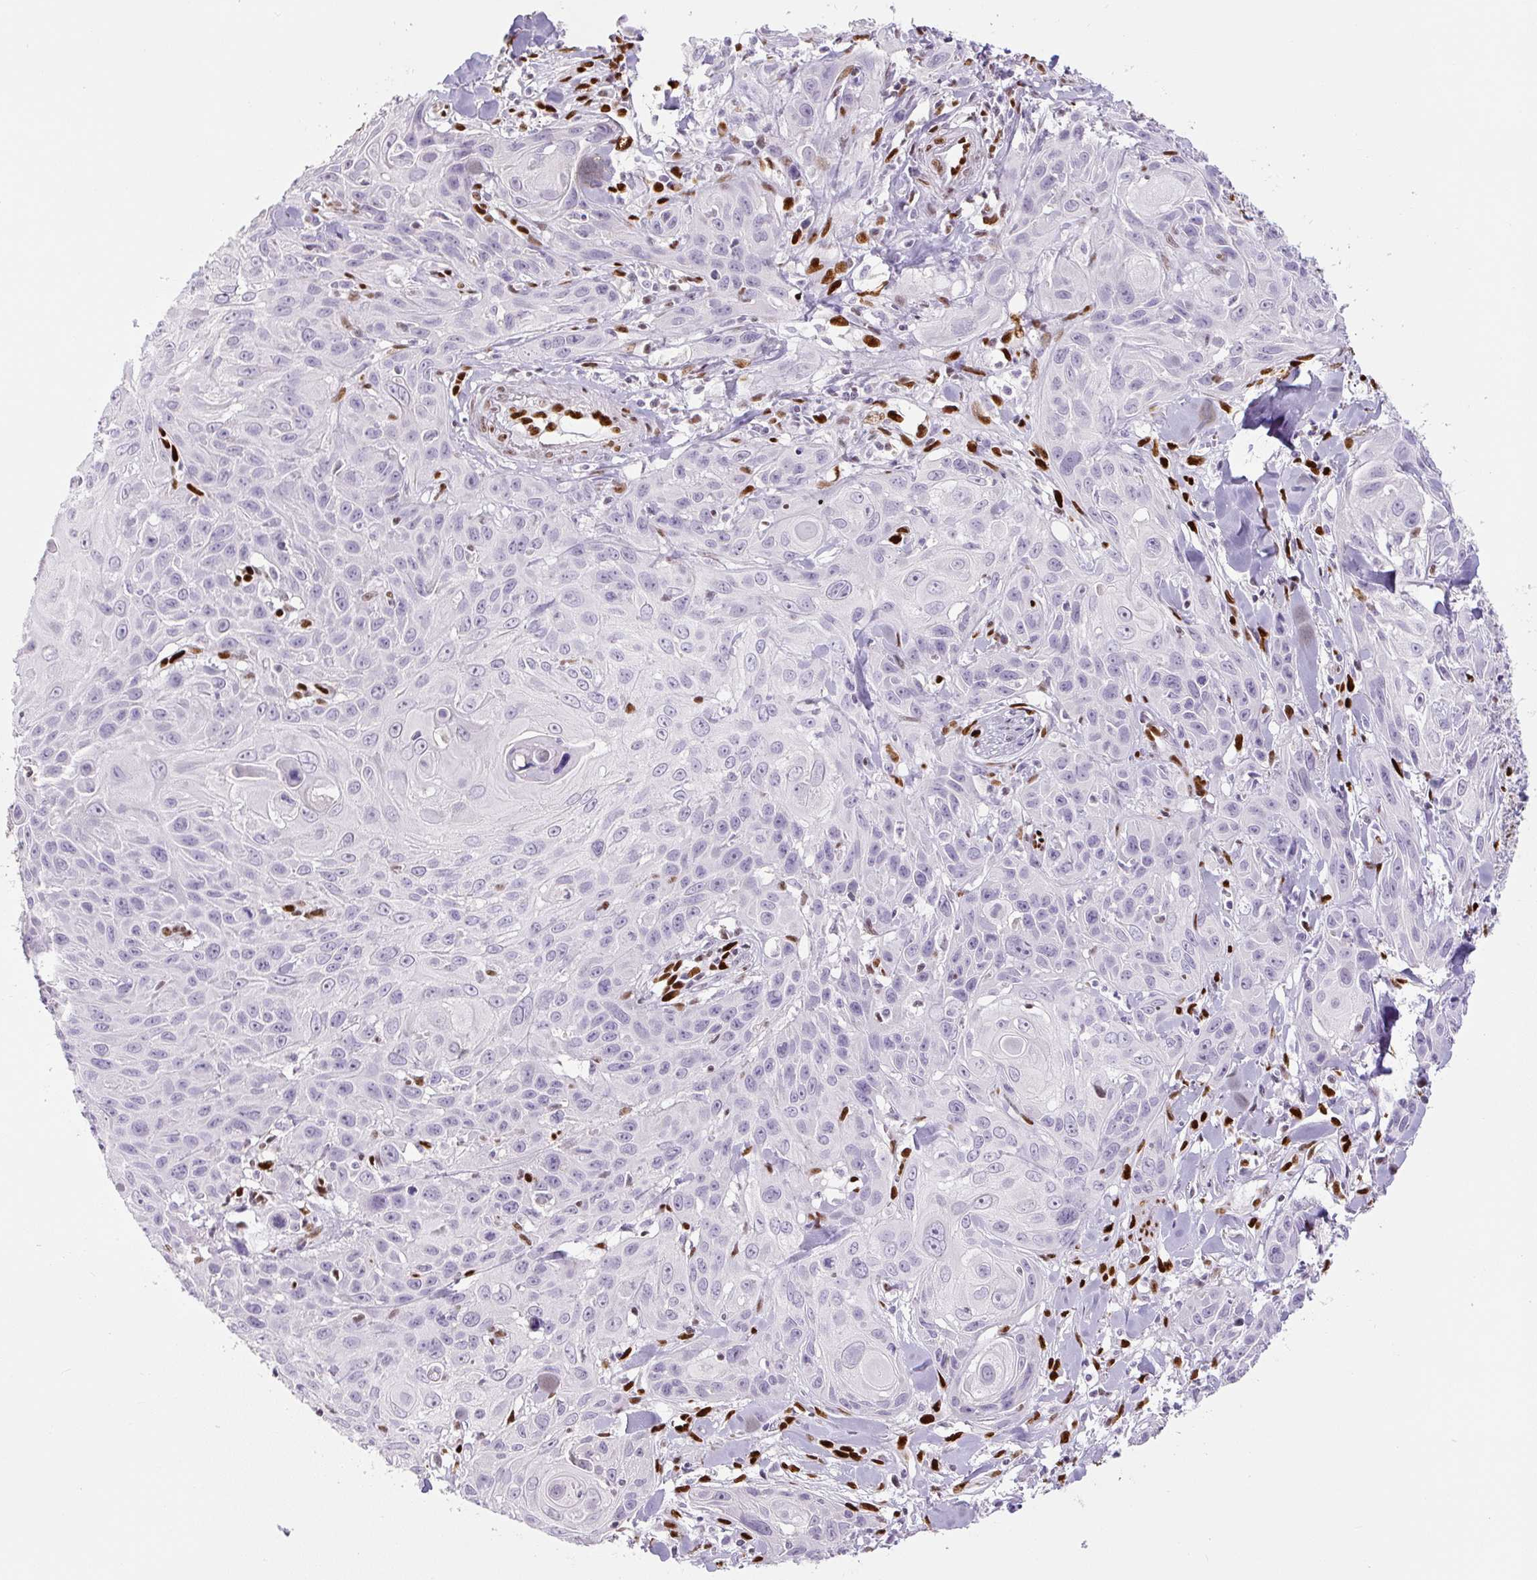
{"staining": {"intensity": "negative", "quantity": "none", "location": "none"}, "tissue": "skin cancer", "cell_type": "Tumor cells", "image_type": "cancer", "snomed": [{"axis": "morphology", "description": "Squamous cell carcinoma, NOS"}, {"axis": "topography", "description": "Skin"}, {"axis": "topography", "description": "Vulva"}], "caption": "DAB (3,3'-diaminobenzidine) immunohistochemical staining of skin cancer exhibits no significant expression in tumor cells. (DAB (3,3'-diaminobenzidine) IHC with hematoxylin counter stain).", "gene": "ZEB1", "patient": {"sex": "female", "age": 83}}